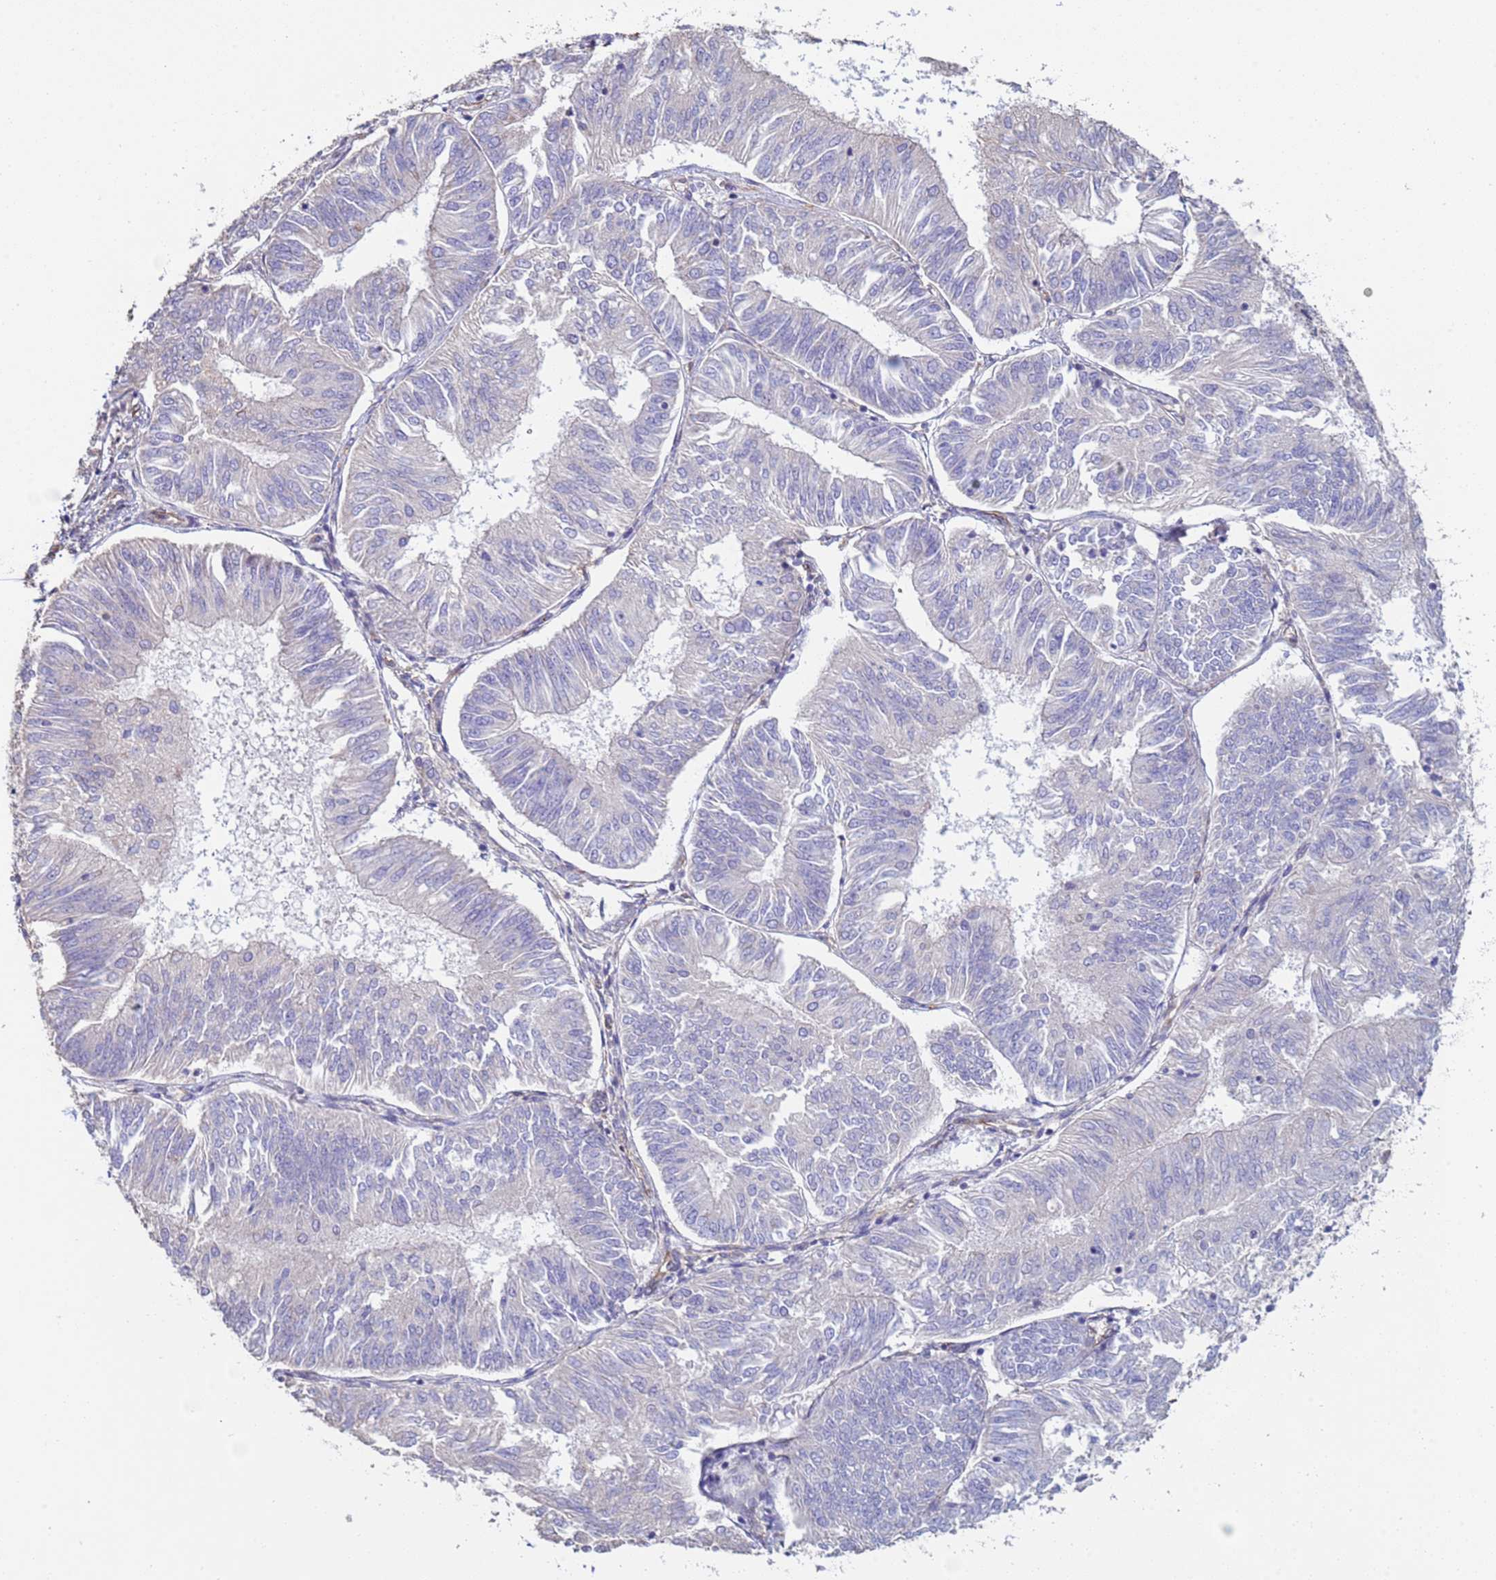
{"staining": {"intensity": "negative", "quantity": "none", "location": "none"}, "tissue": "endometrial cancer", "cell_type": "Tumor cells", "image_type": "cancer", "snomed": [{"axis": "morphology", "description": "Adenocarcinoma, NOS"}, {"axis": "topography", "description": "Endometrium"}], "caption": "IHC histopathology image of adenocarcinoma (endometrial) stained for a protein (brown), which exhibits no positivity in tumor cells. (Stains: DAB IHC with hematoxylin counter stain, Microscopy: brightfield microscopy at high magnification).", "gene": "GASK1A", "patient": {"sex": "female", "age": 58}}